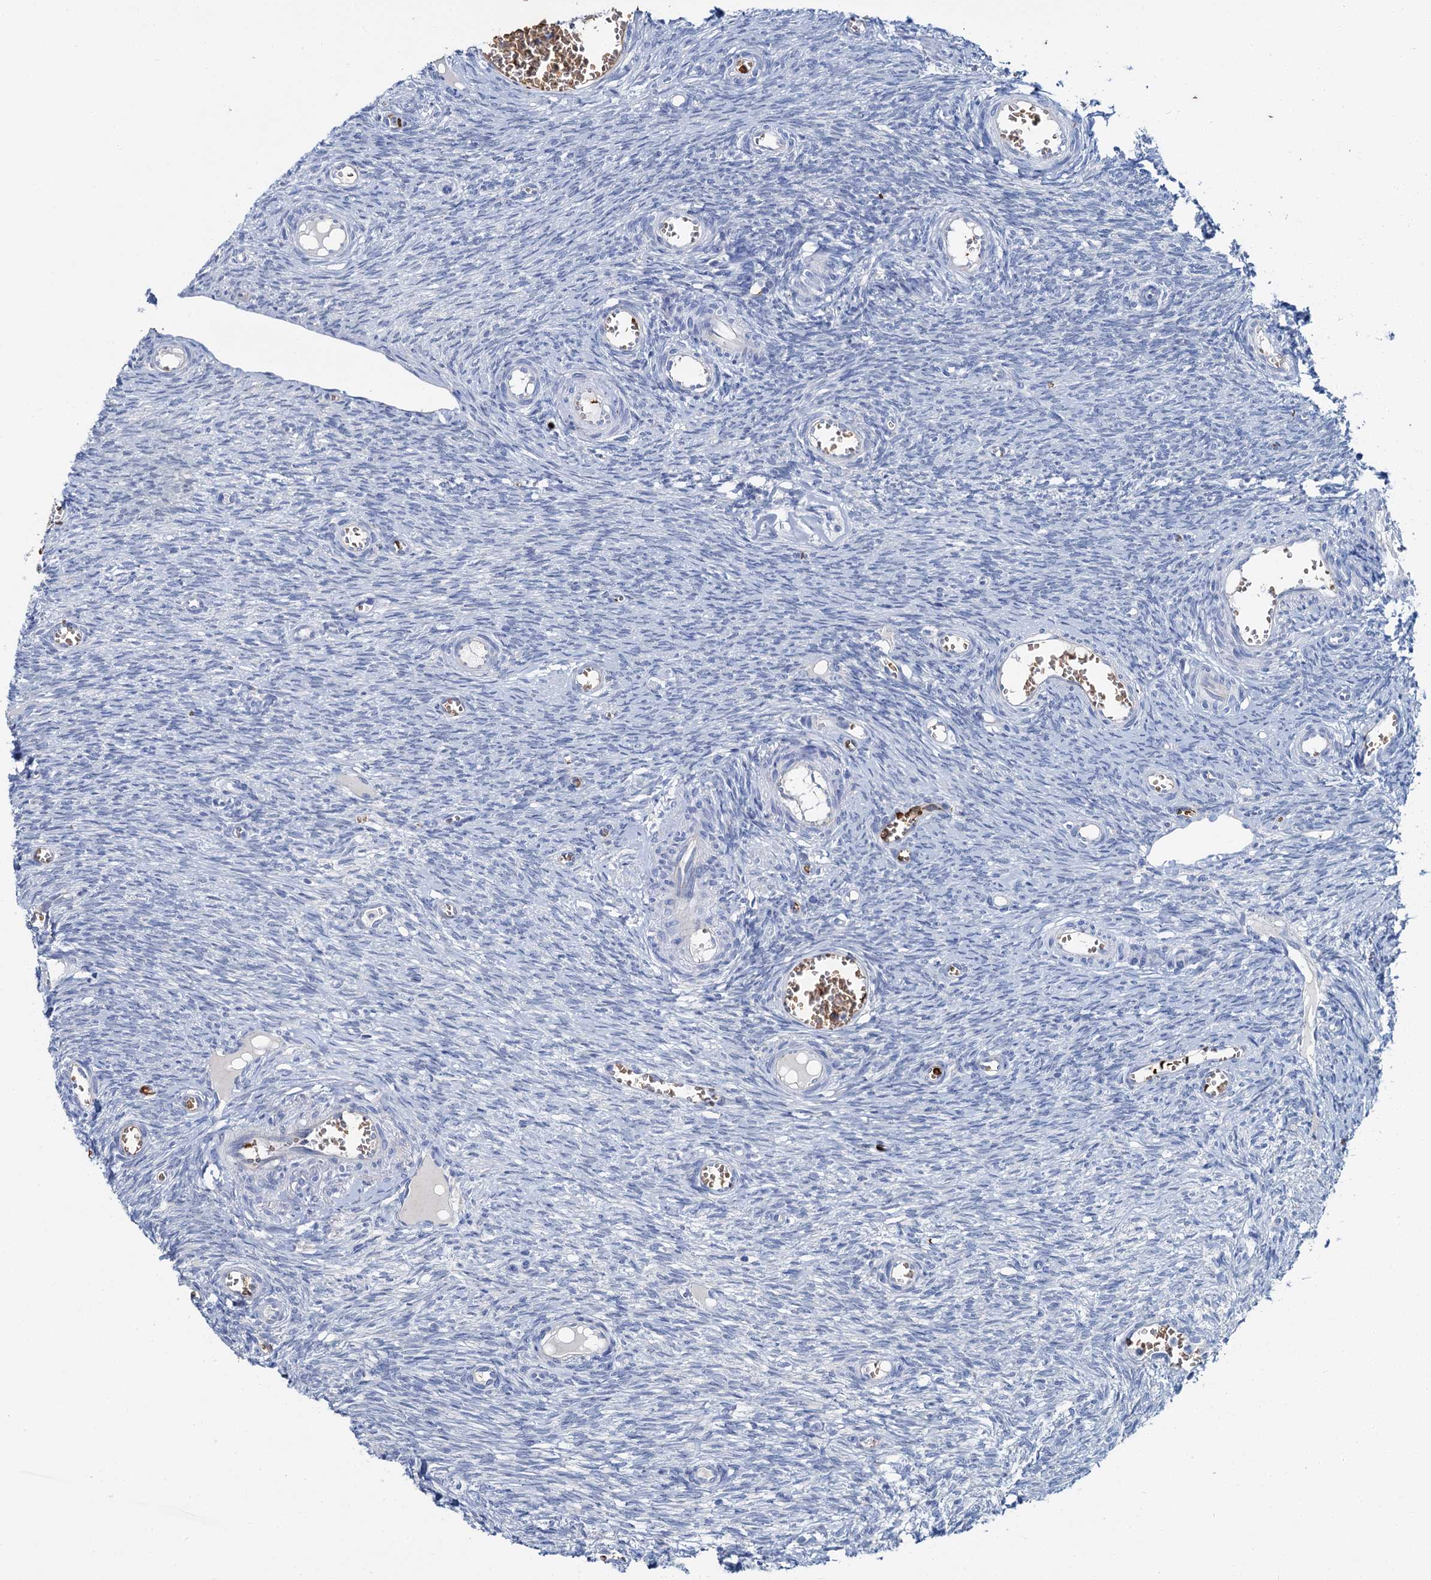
{"staining": {"intensity": "negative", "quantity": "none", "location": "none"}, "tissue": "ovary", "cell_type": "Ovarian stroma cells", "image_type": "normal", "snomed": [{"axis": "morphology", "description": "Normal tissue, NOS"}, {"axis": "topography", "description": "Ovary"}], "caption": "DAB (3,3'-diaminobenzidine) immunohistochemical staining of normal human ovary reveals no significant expression in ovarian stroma cells.", "gene": "ATG2A", "patient": {"sex": "female", "age": 44}}